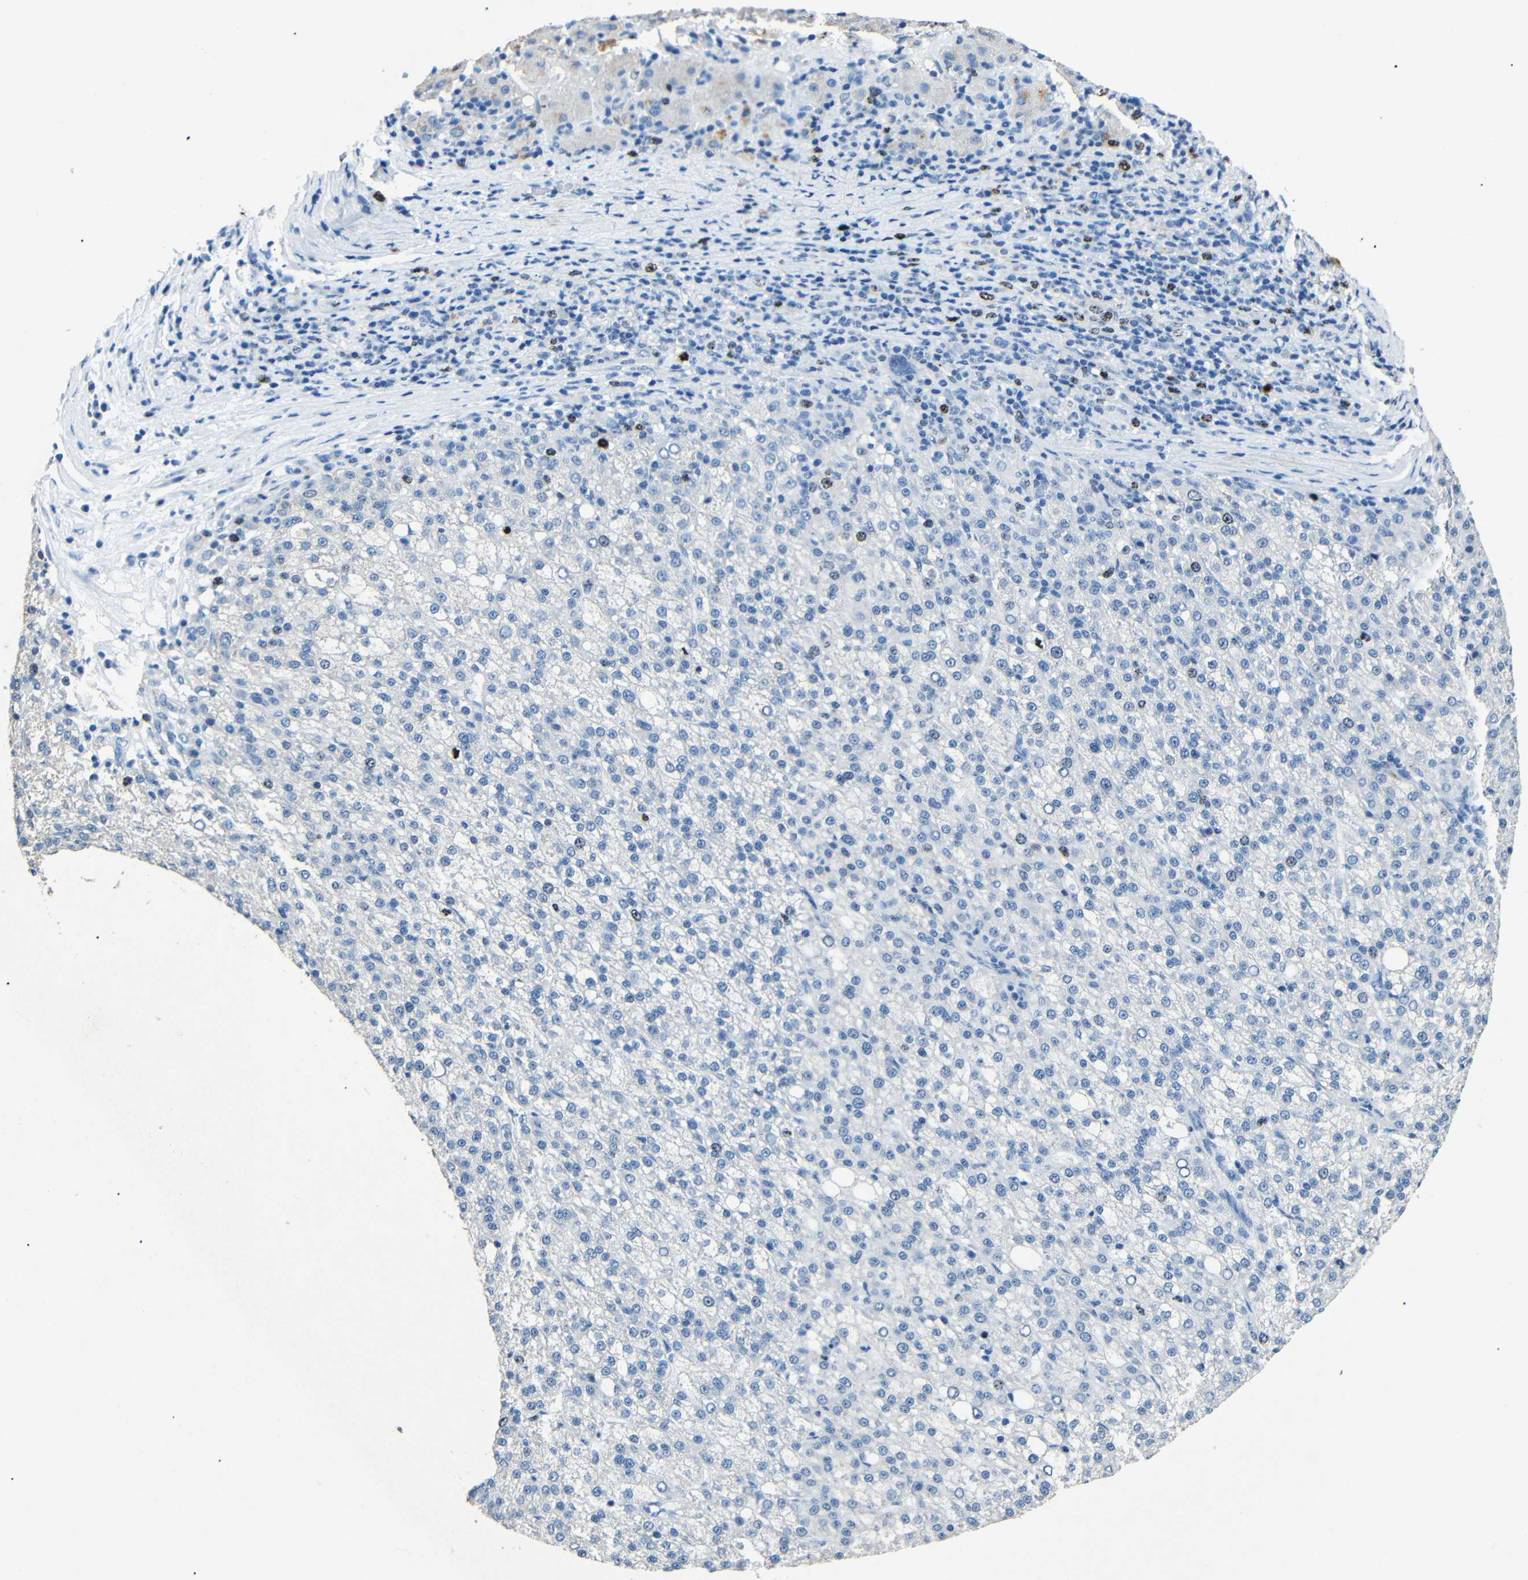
{"staining": {"intensity": "weak", "quantity": "<25%", "location": "nuclear"}, "tissue": "liver cancer", "cell_type": "Tumor cells", "image_type": "cancer", "snomed": [{"axis": "morphology", "description": "Carcinoma, Hepatocellular, NOS"}, {"axis": "topography", "description": "Liver"}], "caption": "This is an immunohistochemistry (IHC) micrograph of hepatocellular carcinoma (liver). There is no staining in tumor cells.", "gene": "INCENP", "patient": {"sex": "female", "age": 58}}